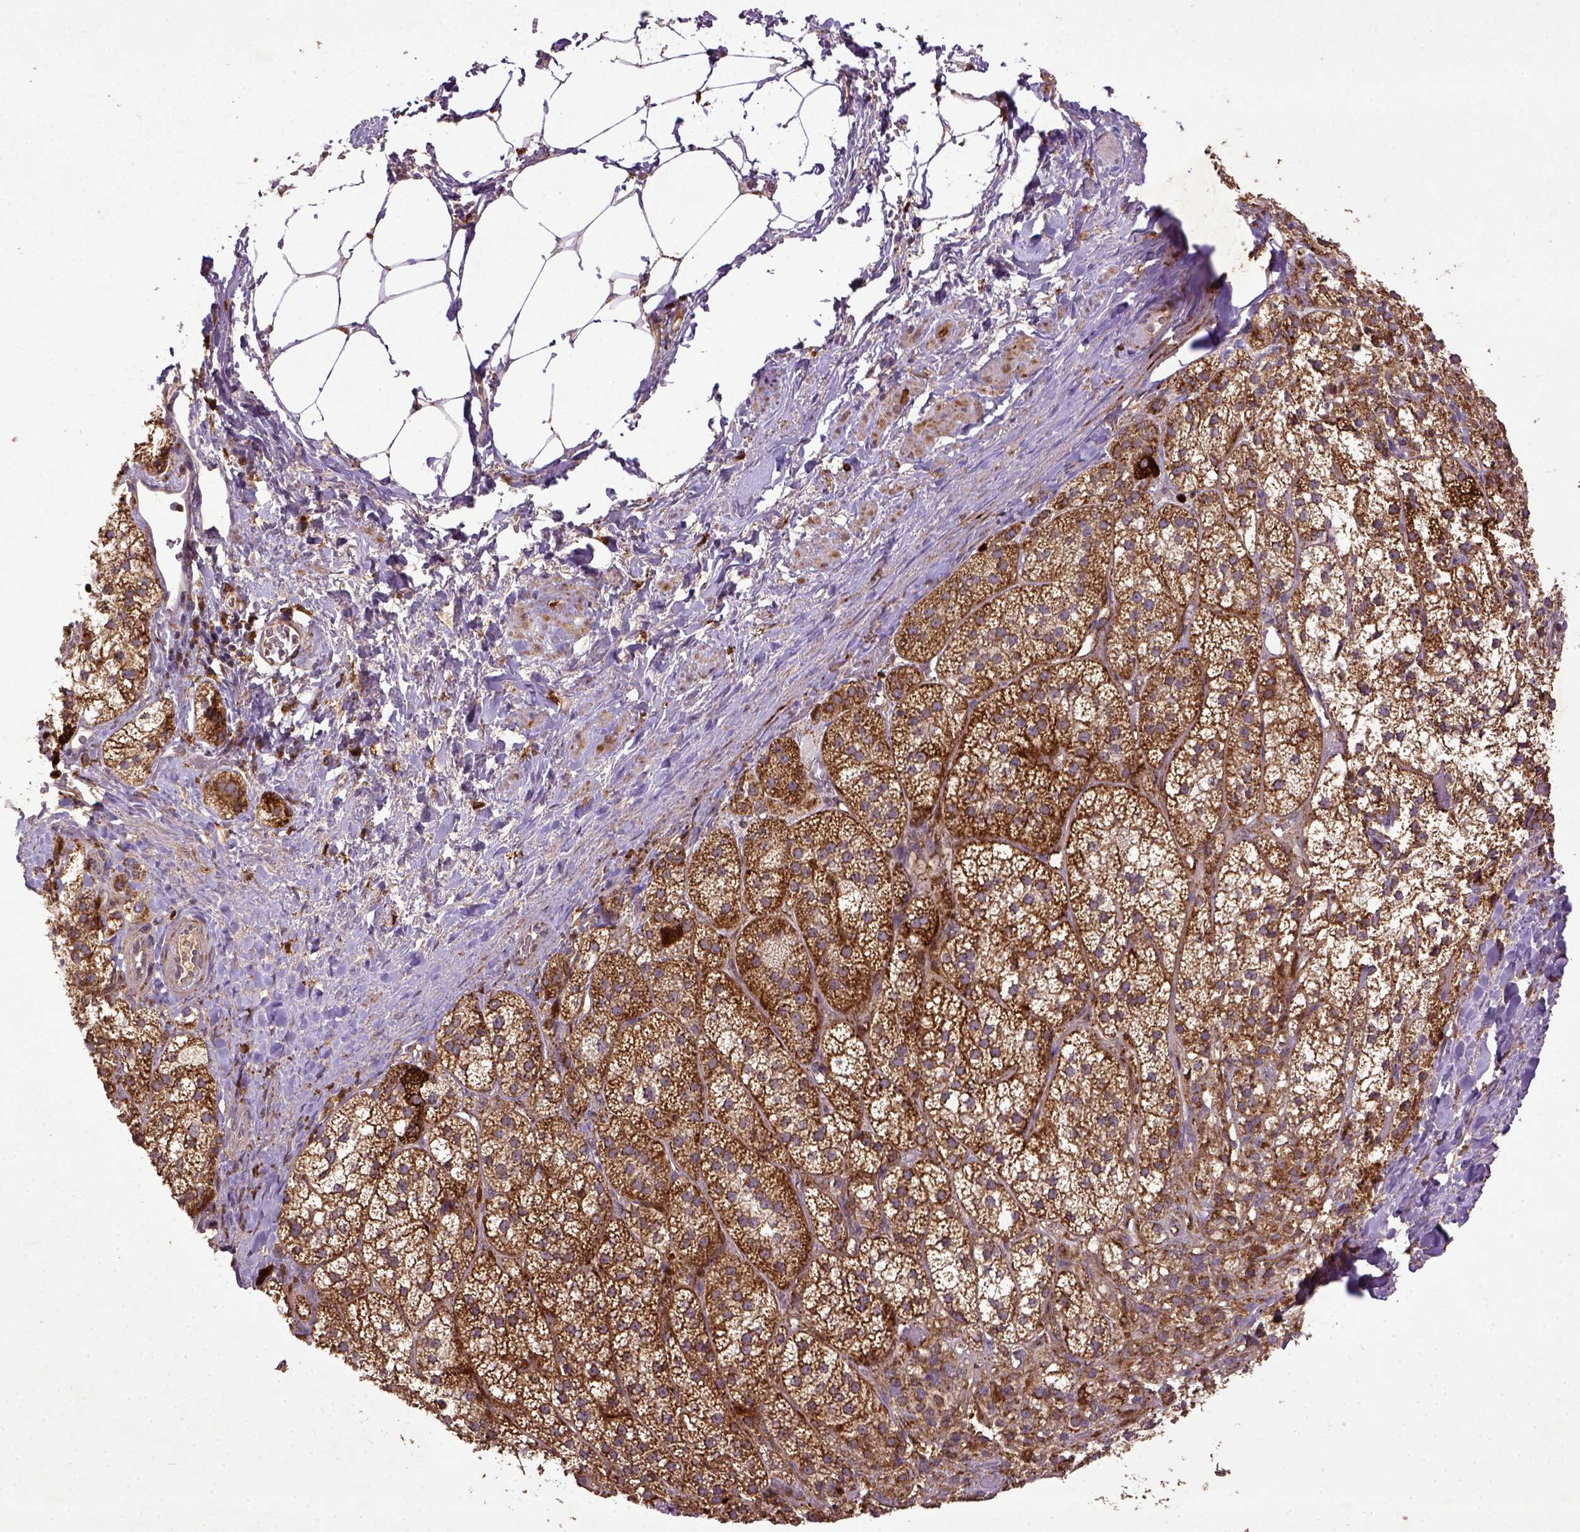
{"staining": {"intensity": "strong", "quantity": ">75%", "location": "cytoplasmic/membranous"}, "tissue": "adrenal gland", "cell_type": "Glandular cells", "image_type": "normal", "snomed": [{"axis": "morphology", "description": "Normal tissue, NOS"}, {"axis": "topography", "description": "Adrenal gland"}], "caption": "Immunohistochemical staining of unremarkable adrenal gland exhibits high levels of strong cytoplasmic/membranous expression in approximately >75% of glandular cells. The protein of interest is stained brown, and the nuclei are stained in blue (DAB IHC with brightfield microscopy, high magnification).", "gene": "MT", "patient": {"sex": "female", "age": 60}}